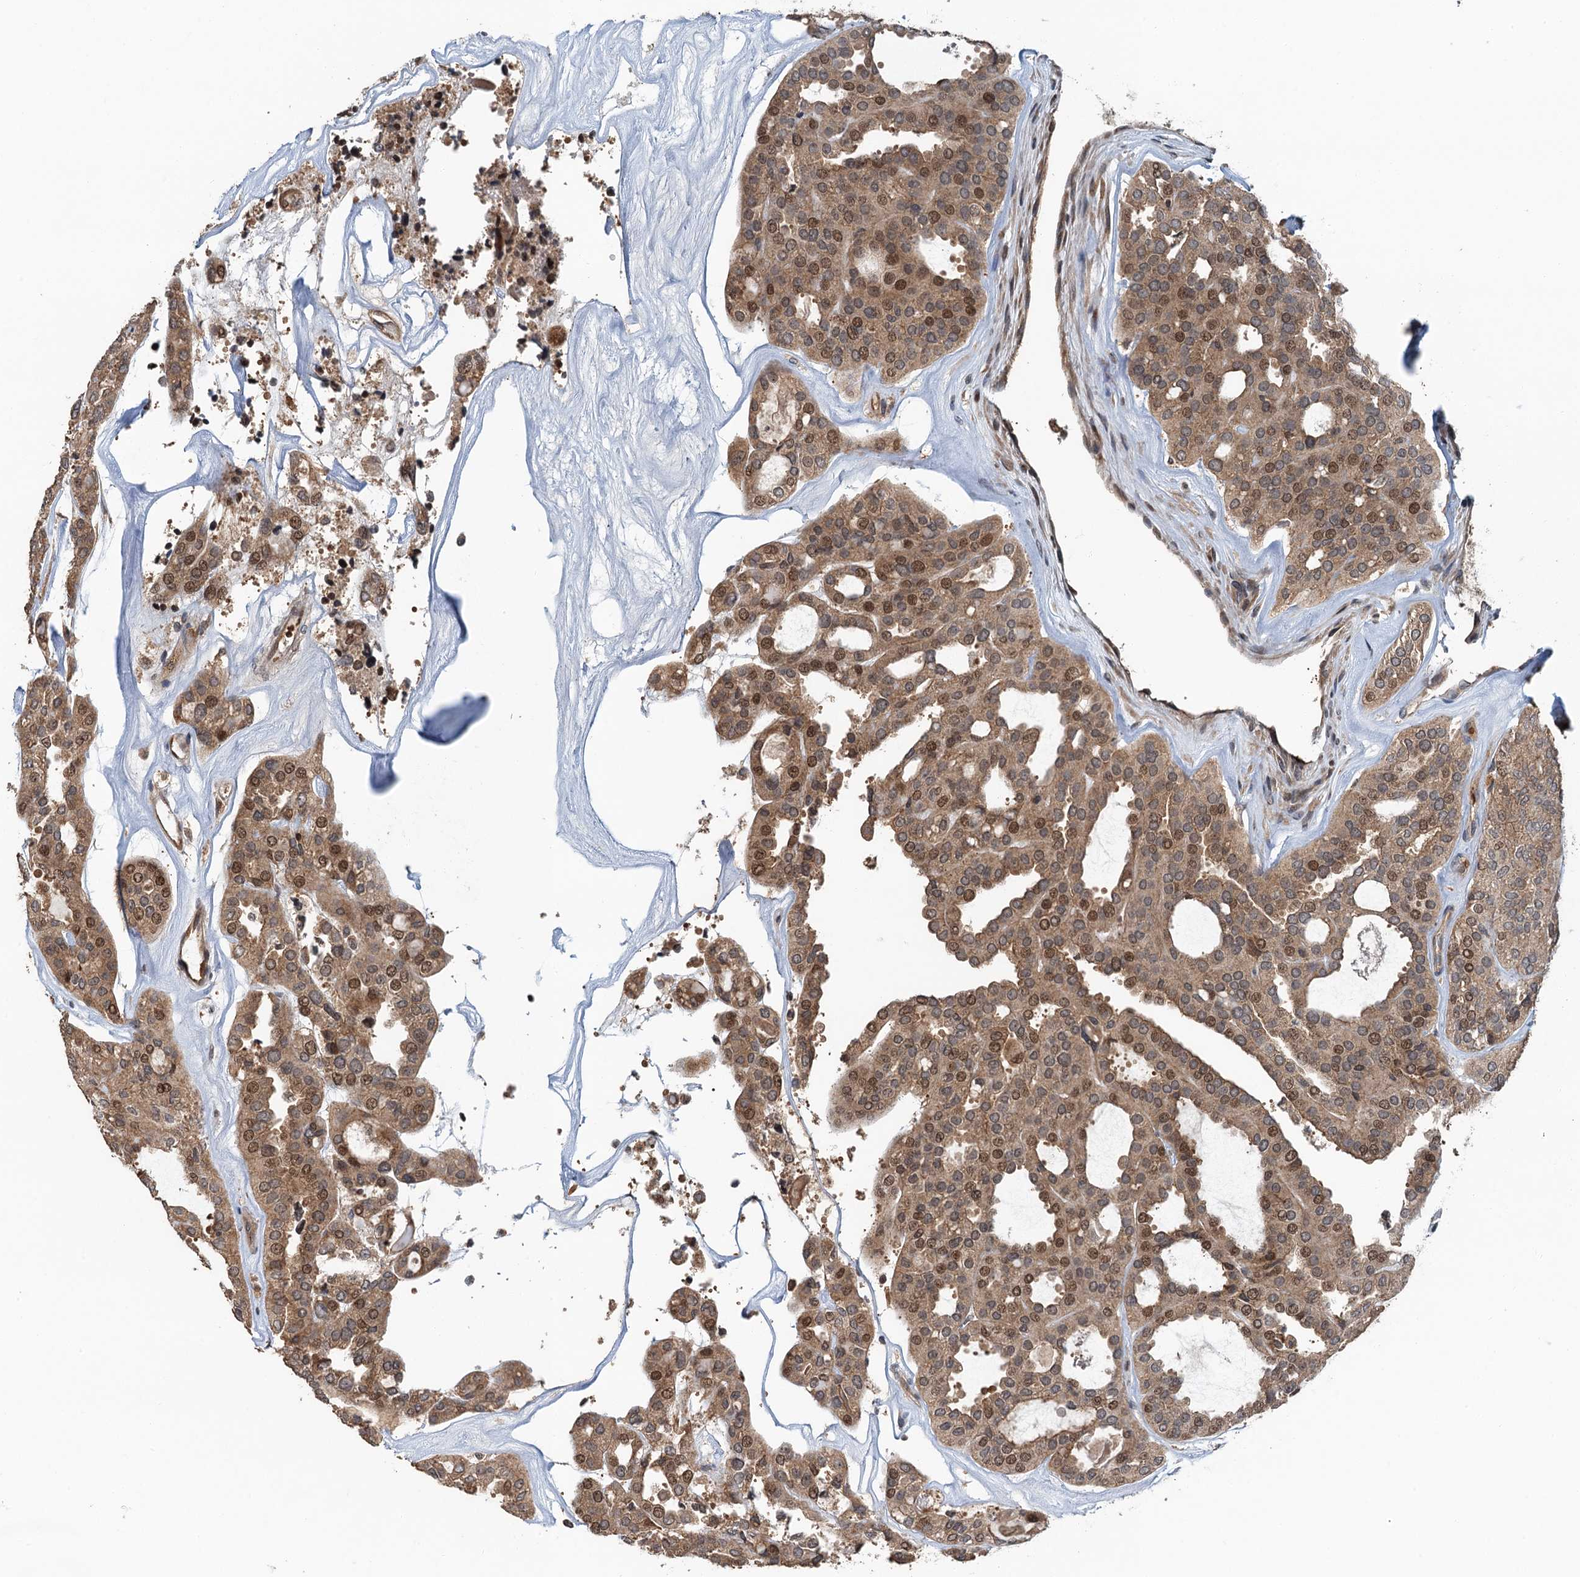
{"staining": {"intensity": "moderate", "quantity": ">75%", "location": "cytoplasmic/membranous,nuclear"}, "tissue": "thyroid cancer", "cell_type": "Tumor cells", "image_type": "cancer", "snomed": [{"axis": "morphology", "description": "Follicular adenoma carcinoma, NOS"}, {"axis": "topography", "description": "Thyroid gland"}], "caption": "A brown stain shows moderate cytoplasmic/membranous and nuclear positivity of a protein in human thyroid follicular adenoma carcinoma tumor cells.", "gene": "SNX32", "patient": {"sex": "male", "age": 75}}